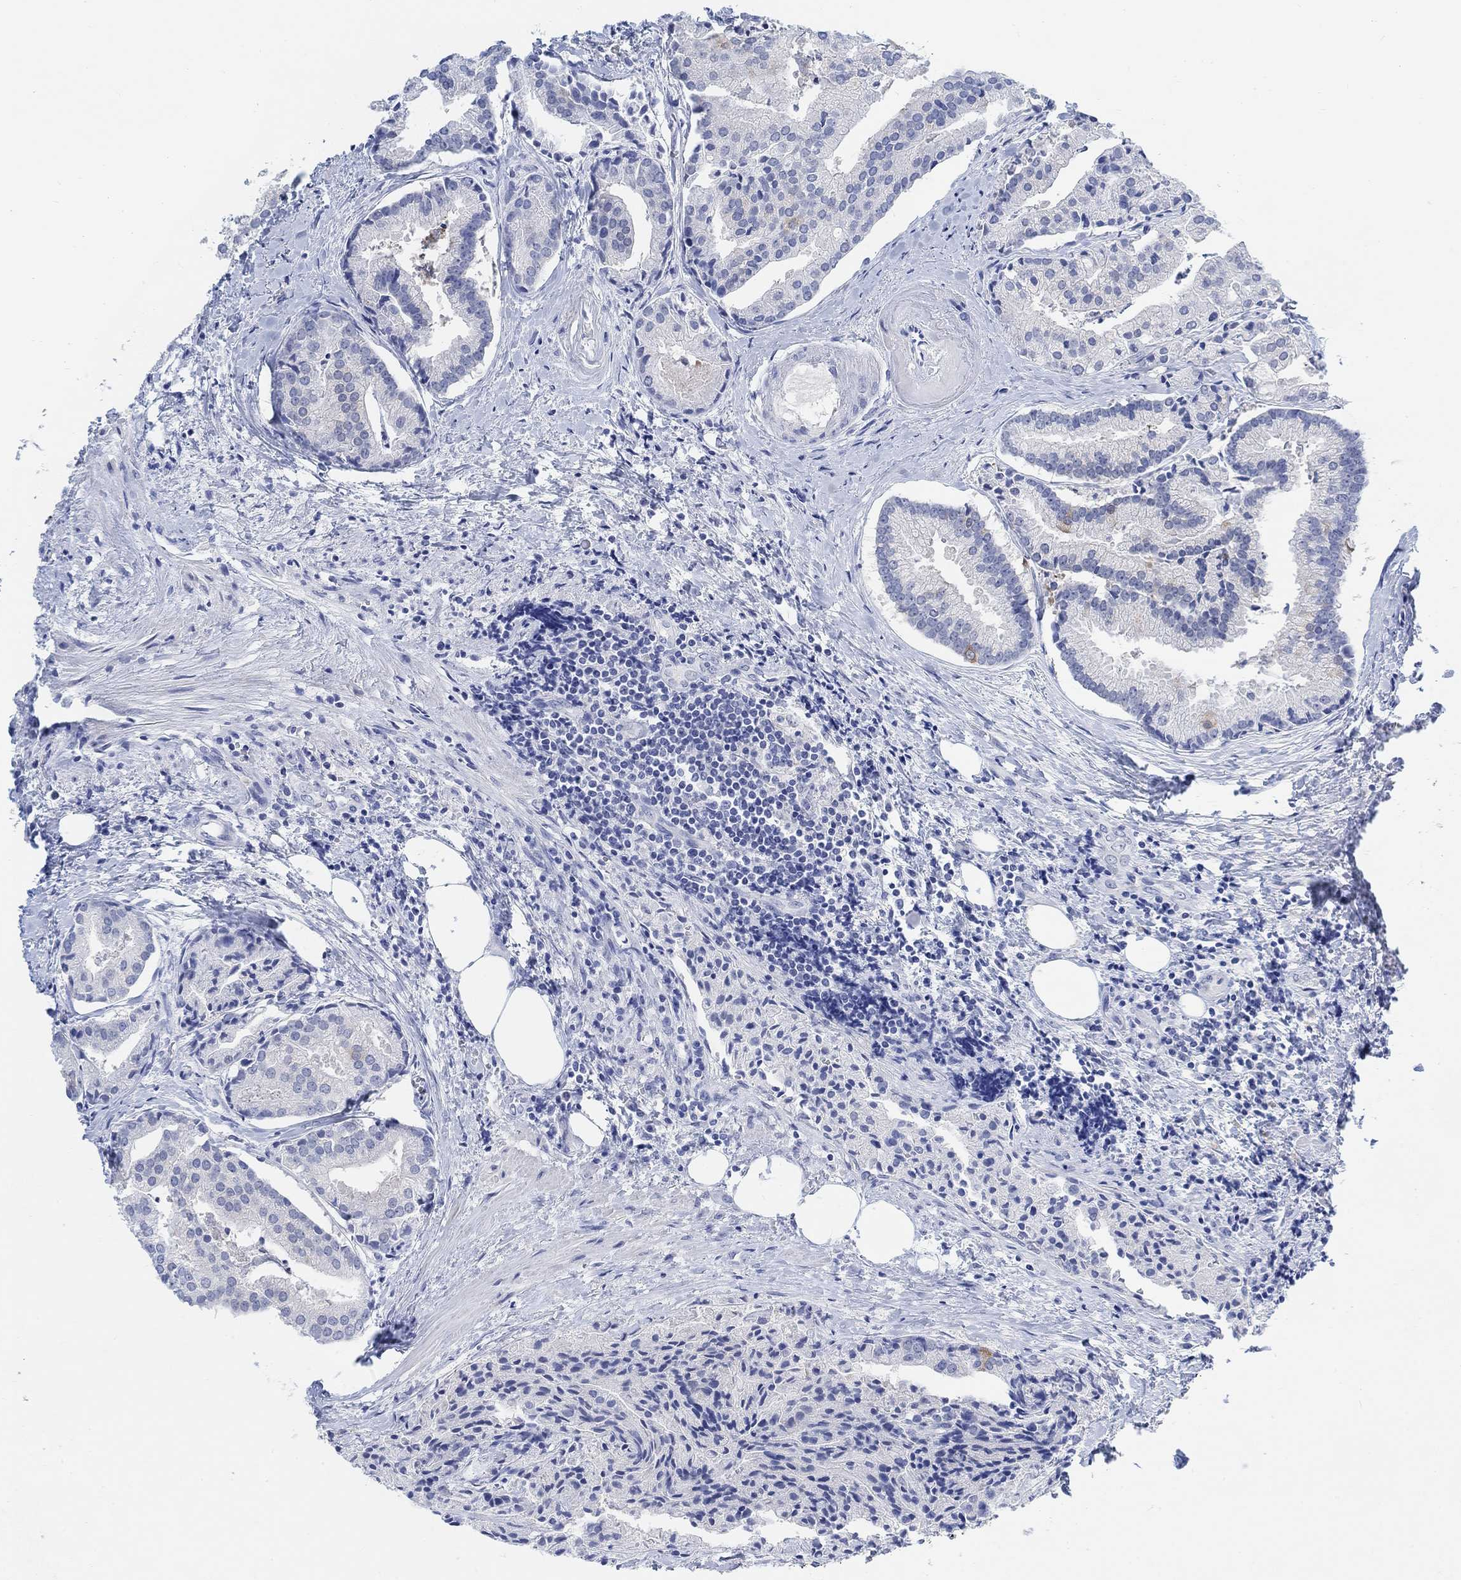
{"staining": {"intensity": "negative", "quantity": "none", "location": "none"}, "tissue": "prostate cancer", "cell_type": "Tumor cells", "image_type": "cancer", "snomed": [{"axis": "morphology", "description": "Adenocarcinoma, NOS"}, {"axis": "topography", "description": "Prostate and seminal vesicle, NOS"}, {"axis": "topography", "description": "Prostate"}], "caption": "High magnification brightfield microscopy of prostate adenocarcinoma stained with DAB (brown) and counterstained with hematoxylin (blue): tumor cells show no significant expression. (DAB (3,3'-diaminobenzidine) IHC visualized using brightfield microscopy, high magnification).", "gene": "ENO4", "patient": {"sex": "male", "age": 44}}